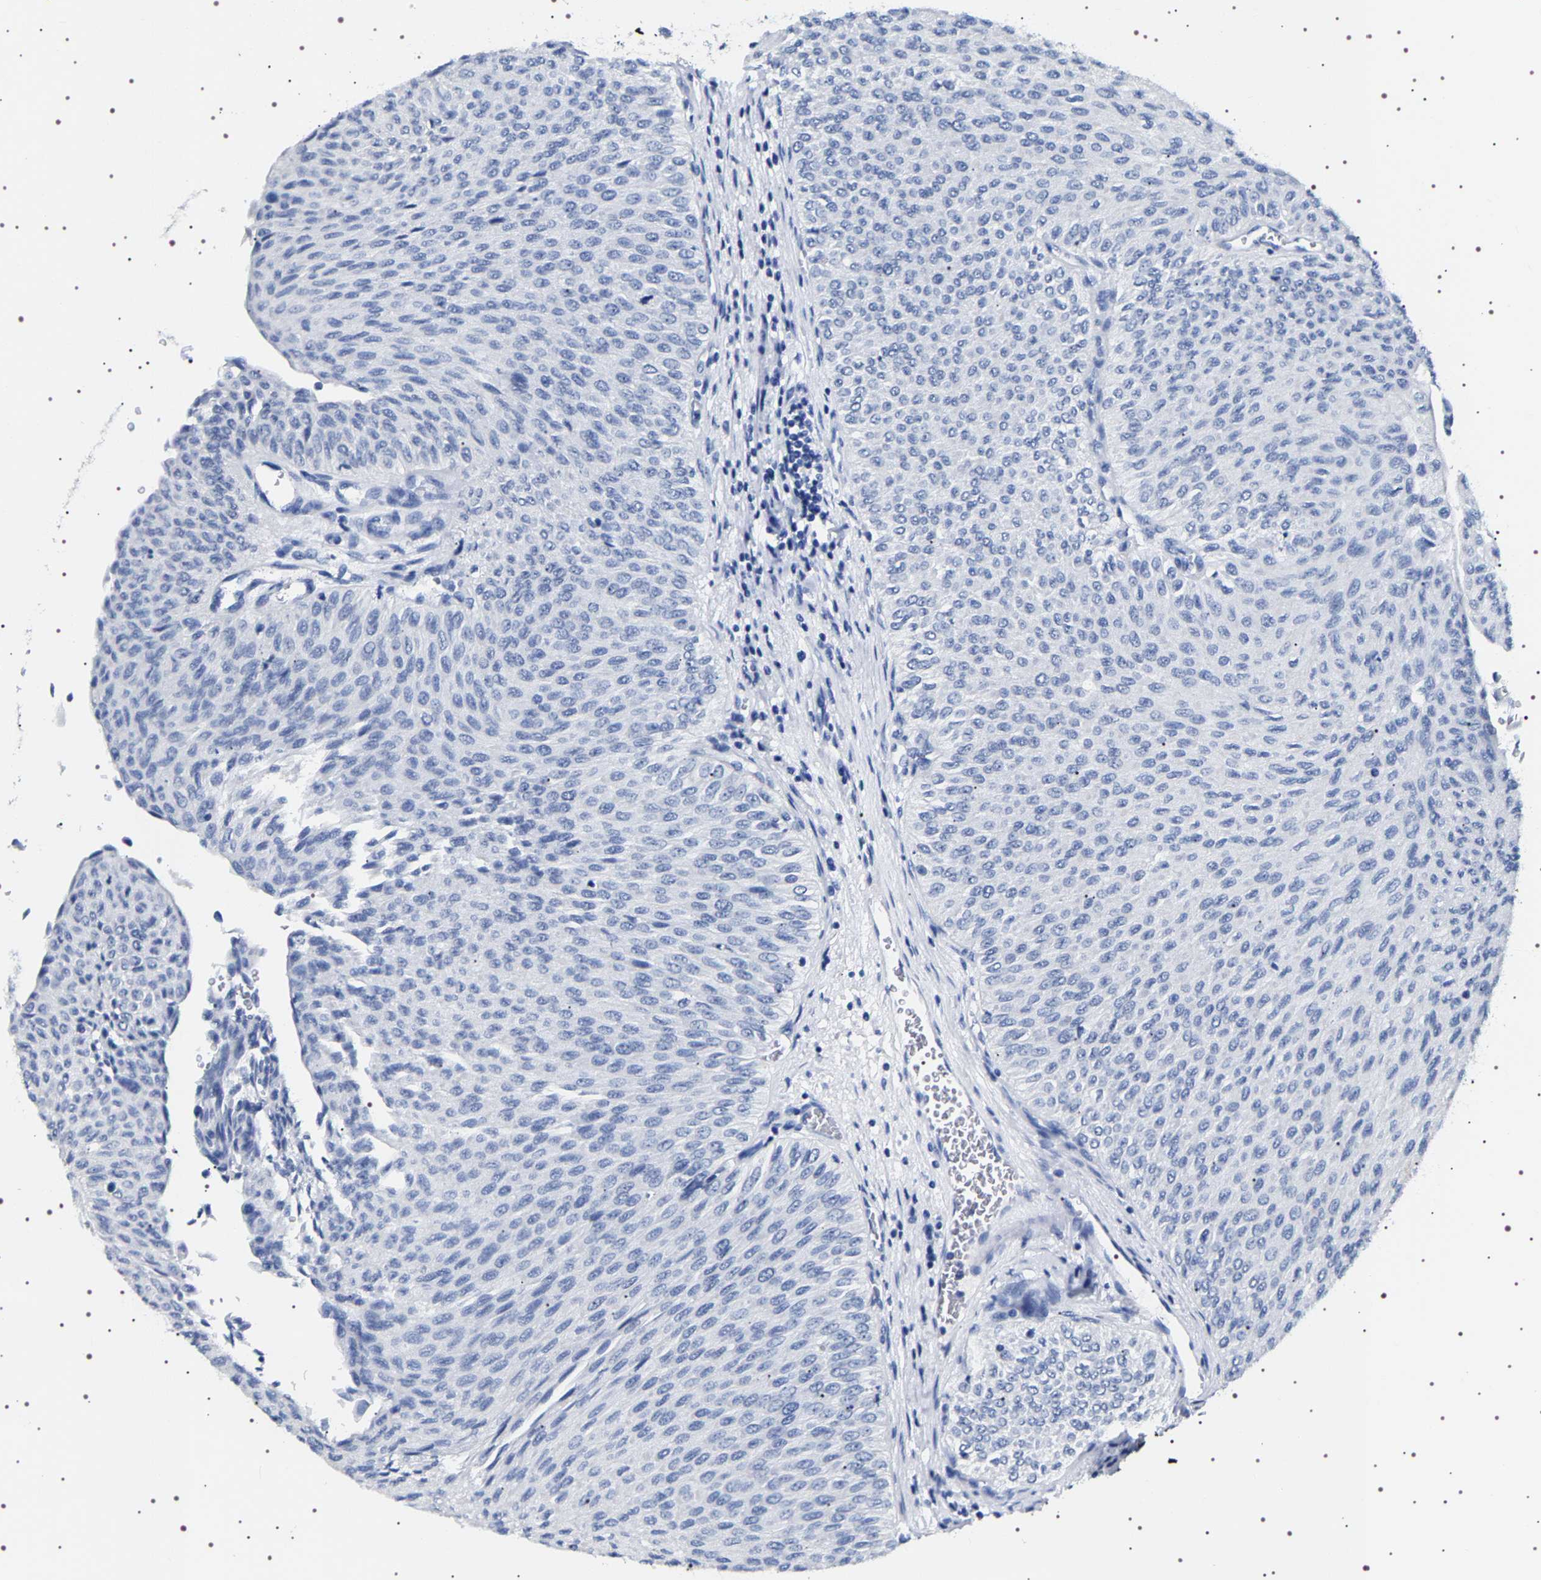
{"staining": {"intensity": "negative", "quantity": "none", "location": "none"}, "tissue": "urothelial cancer", "cell_type": "Tumor cells", "image_type": "cancer", "snomed": [{"axis": "morphology", "description": "Urothelial carcinoma, Low grade"}, {"axis": "topography", "description": "Urinary bladder"}], "caption": "Human low-grade urothelial carcinoma stained for a protein using immunohistochemistry displays no expression in tumor cells.", "gene": "UBQLN3", "patient": {"sex": "male", "age": 78}}